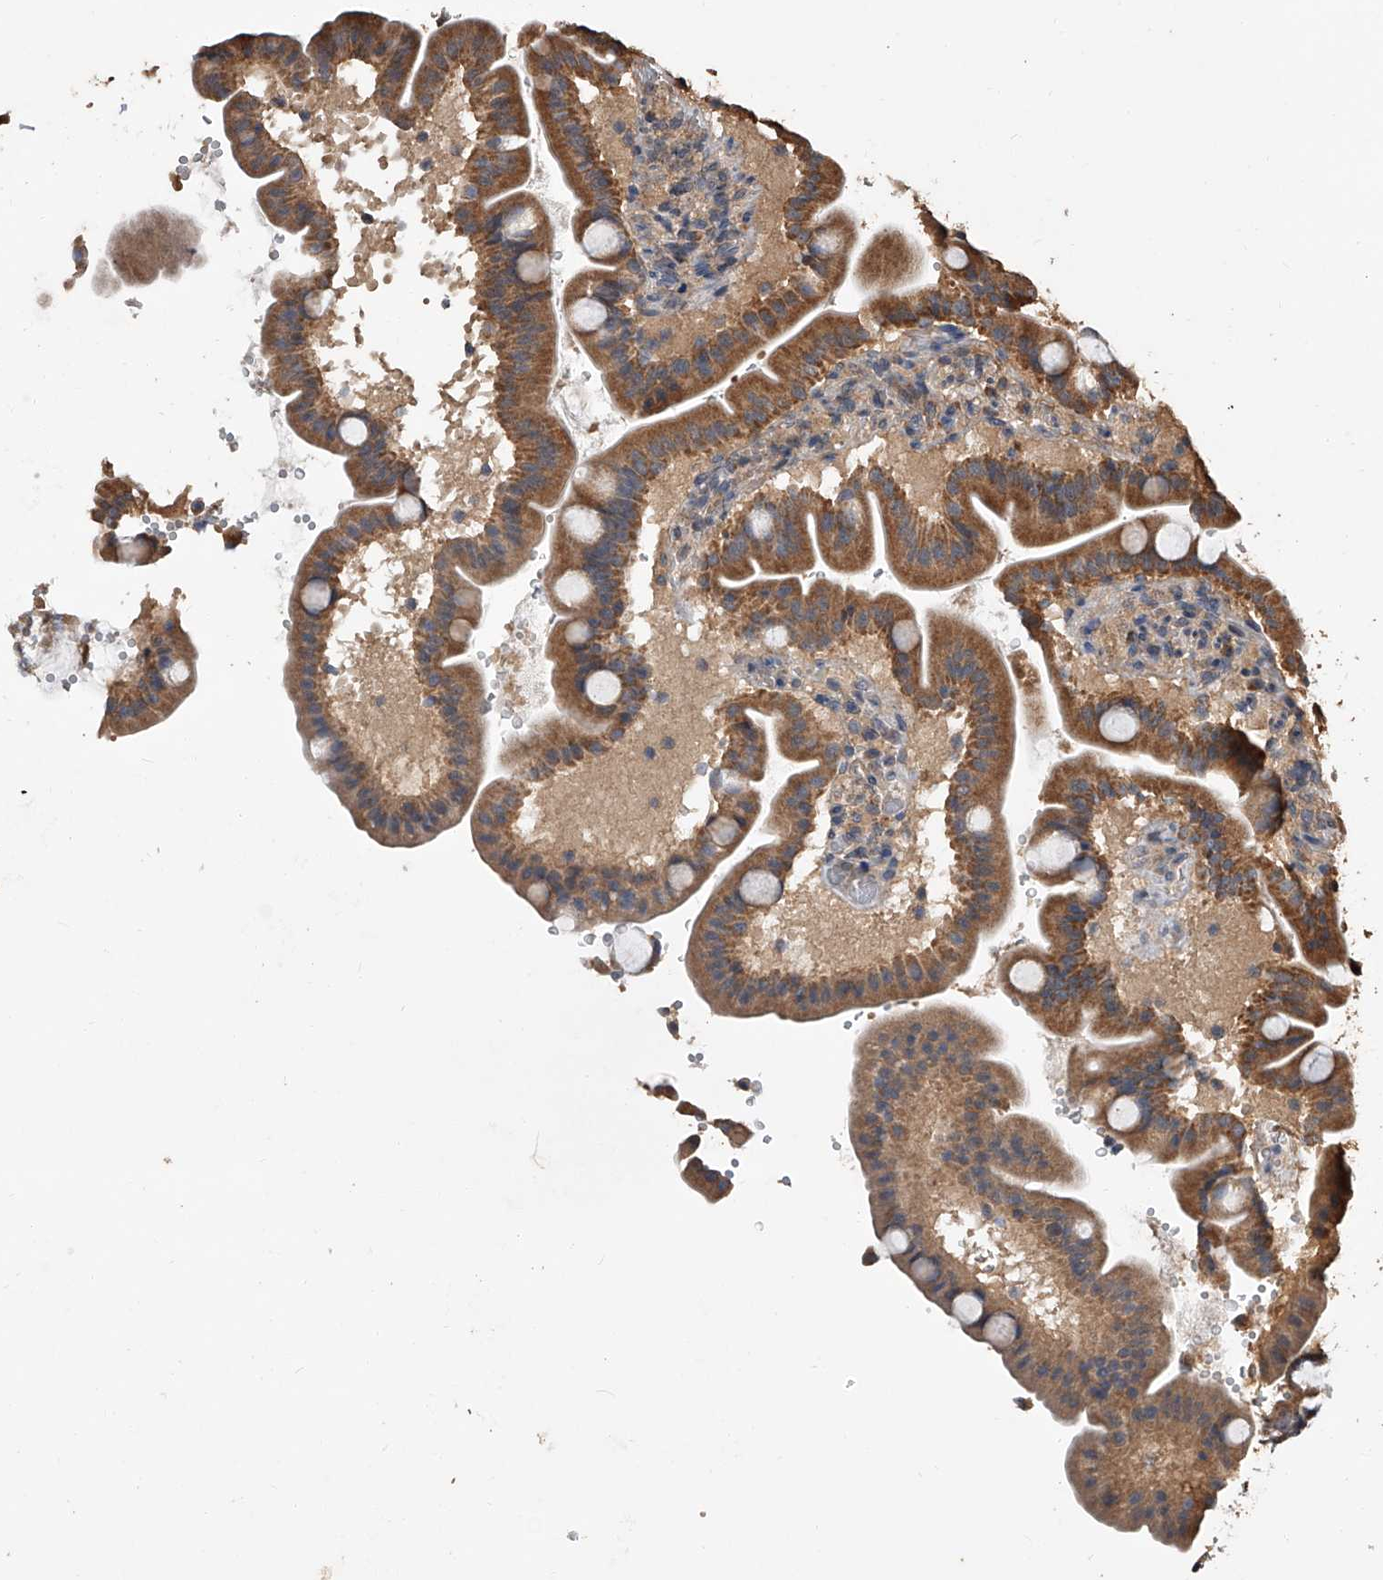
{"staining": {"intensity": "moderate", "quantity": ">75%", "location": "cytoplasmic/membranous"}, "tissue": "duodenum", "cell_type": "Glandular cells", "image_type": "normal", "snomed": [{"axis": "morphology", "description": "Normal tissue, NOS"}, {"axis": "topography", "description": "Duodenum"}], "caption": "A high-resolution image shows immunohistochemistry staining of unremarkable duodenum, which reveals moderate cytoplasmic/membranous positivity in about >75% of glandular cells. Using DAB (brown) and hematoxylin (blue) stains, captured at high magnification using brightfield microscopy.", "gene": "LTV1", "patient": {"sex": "male", "age": 54}}